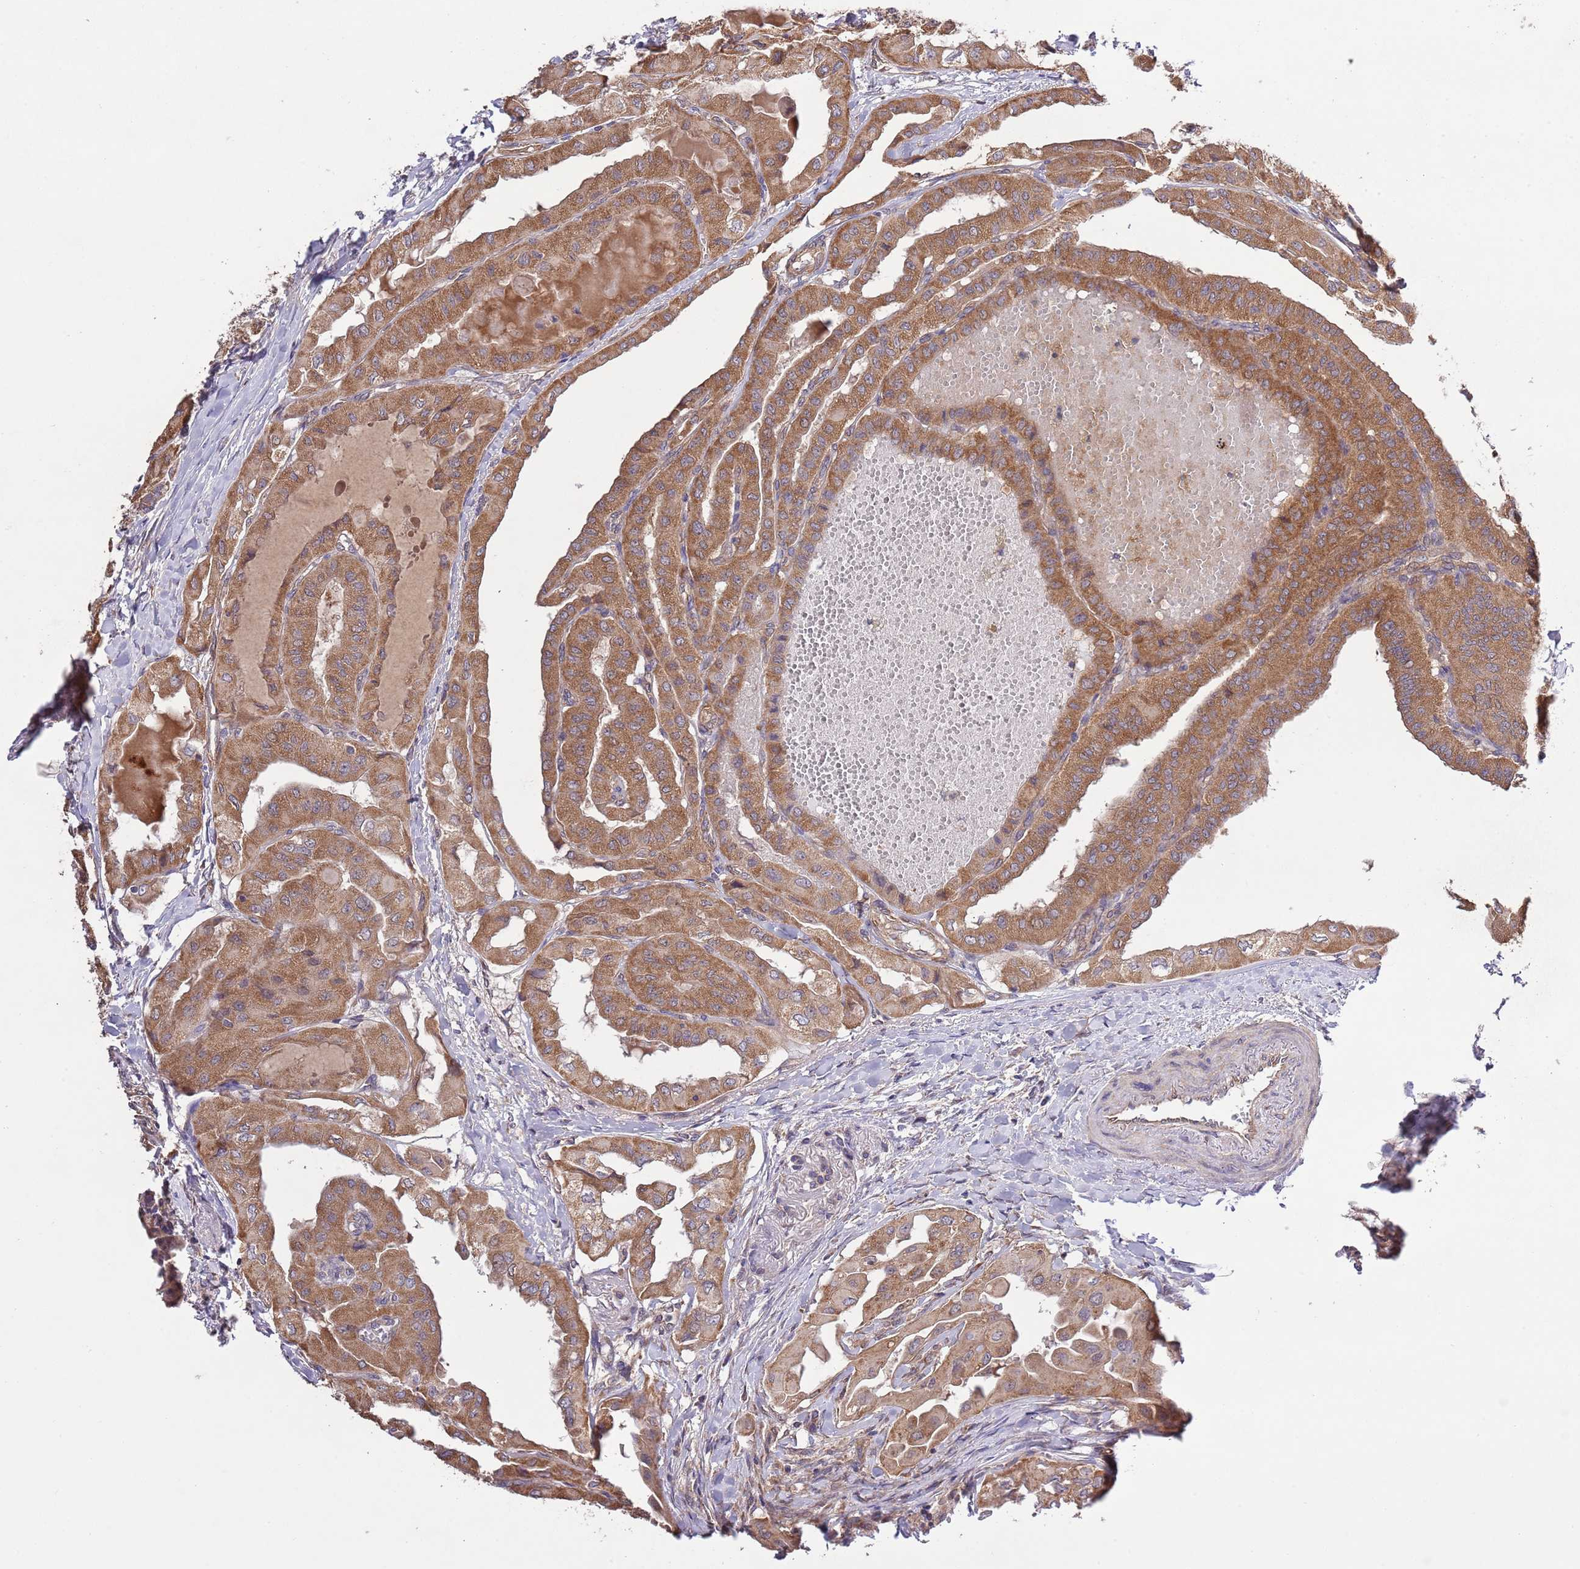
{"staining": {"intensity": "moderate", "quantity": ">75%", "location": "cytoplasmic/membranous"}, "tissue": "thyroid cancer", "cell_type": "Tumor cells", "image_type": "cancer", "snomed": [{"axis": "morphology", "description": "Papillary adenocarcinoma, NOS"}, {"axis": "topography", "description": "Thyroid gland"}], "caption": "A photomicrograph of papillary adenocarcinoma (thyroid) stained for a protein shows moderate cytoplasmic/membranous brown staining in tumor cells.", "gene": "MFNG", "patient": {"sex": "female", "age": 59}}